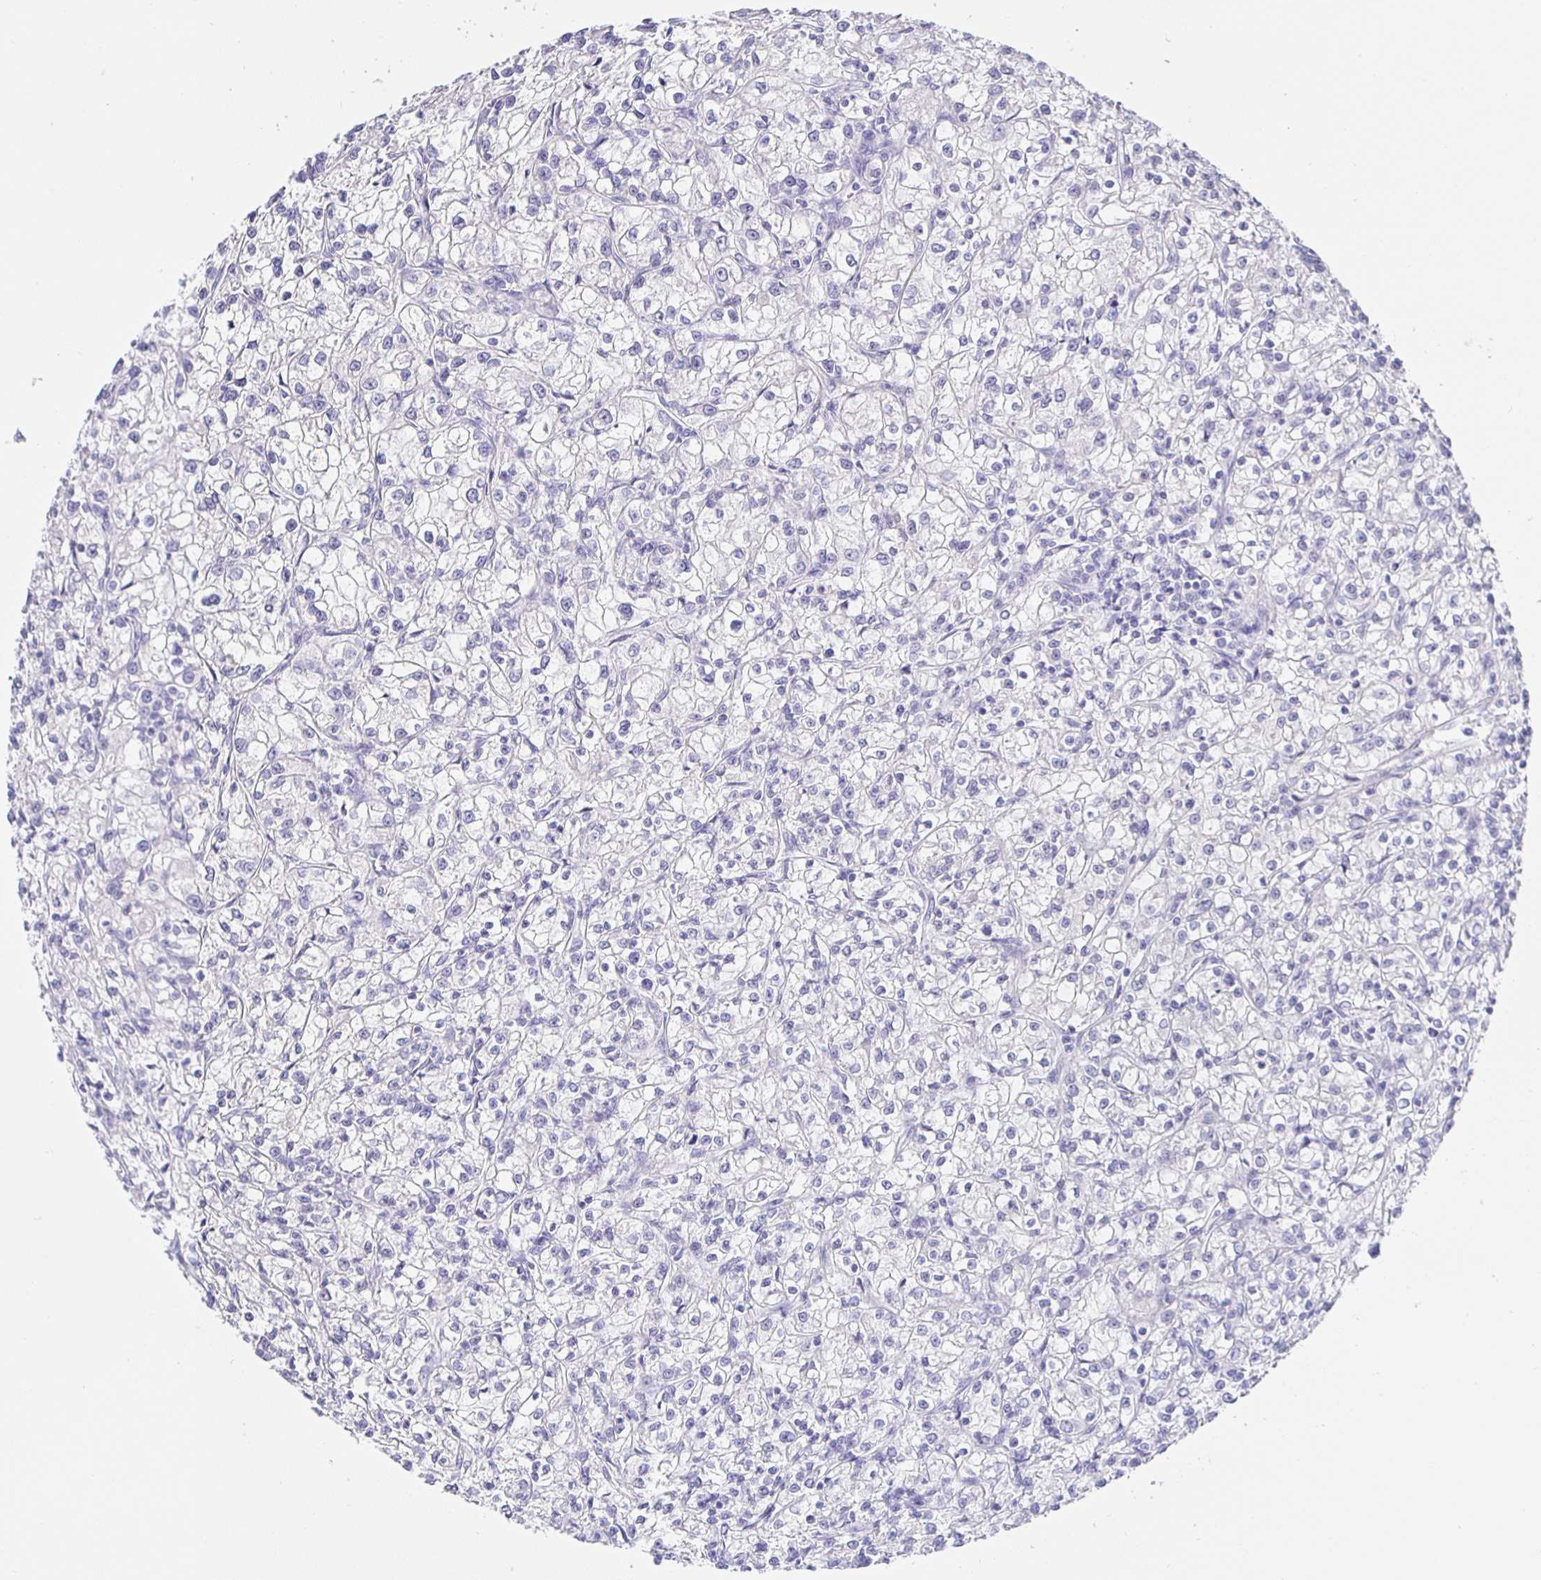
{"staining": {"intensity": "negative", "quantity": "none", "location": "none"}, "tissue": "renal cancer", "cell_type": "Tumor cells", "image_type": "cancer", "snomed": [{"axis": "morphology", "description": "Adenocarcinoma, NOS"}, {"axis": "topography", "description": "Kidney"}], "caption": "The image exhibits no staining of tumor cells in renal cancer (adenocarcinoma). The staining was performed using DAB (3,3'-diaminobenzidine) to visualize the protein expression in brown, while the nuclei were stained in blue with hematoxylin (Magnification: 20x).", "gene": "HSPA4L", "patient": {"sex": "female", "age": 59}}